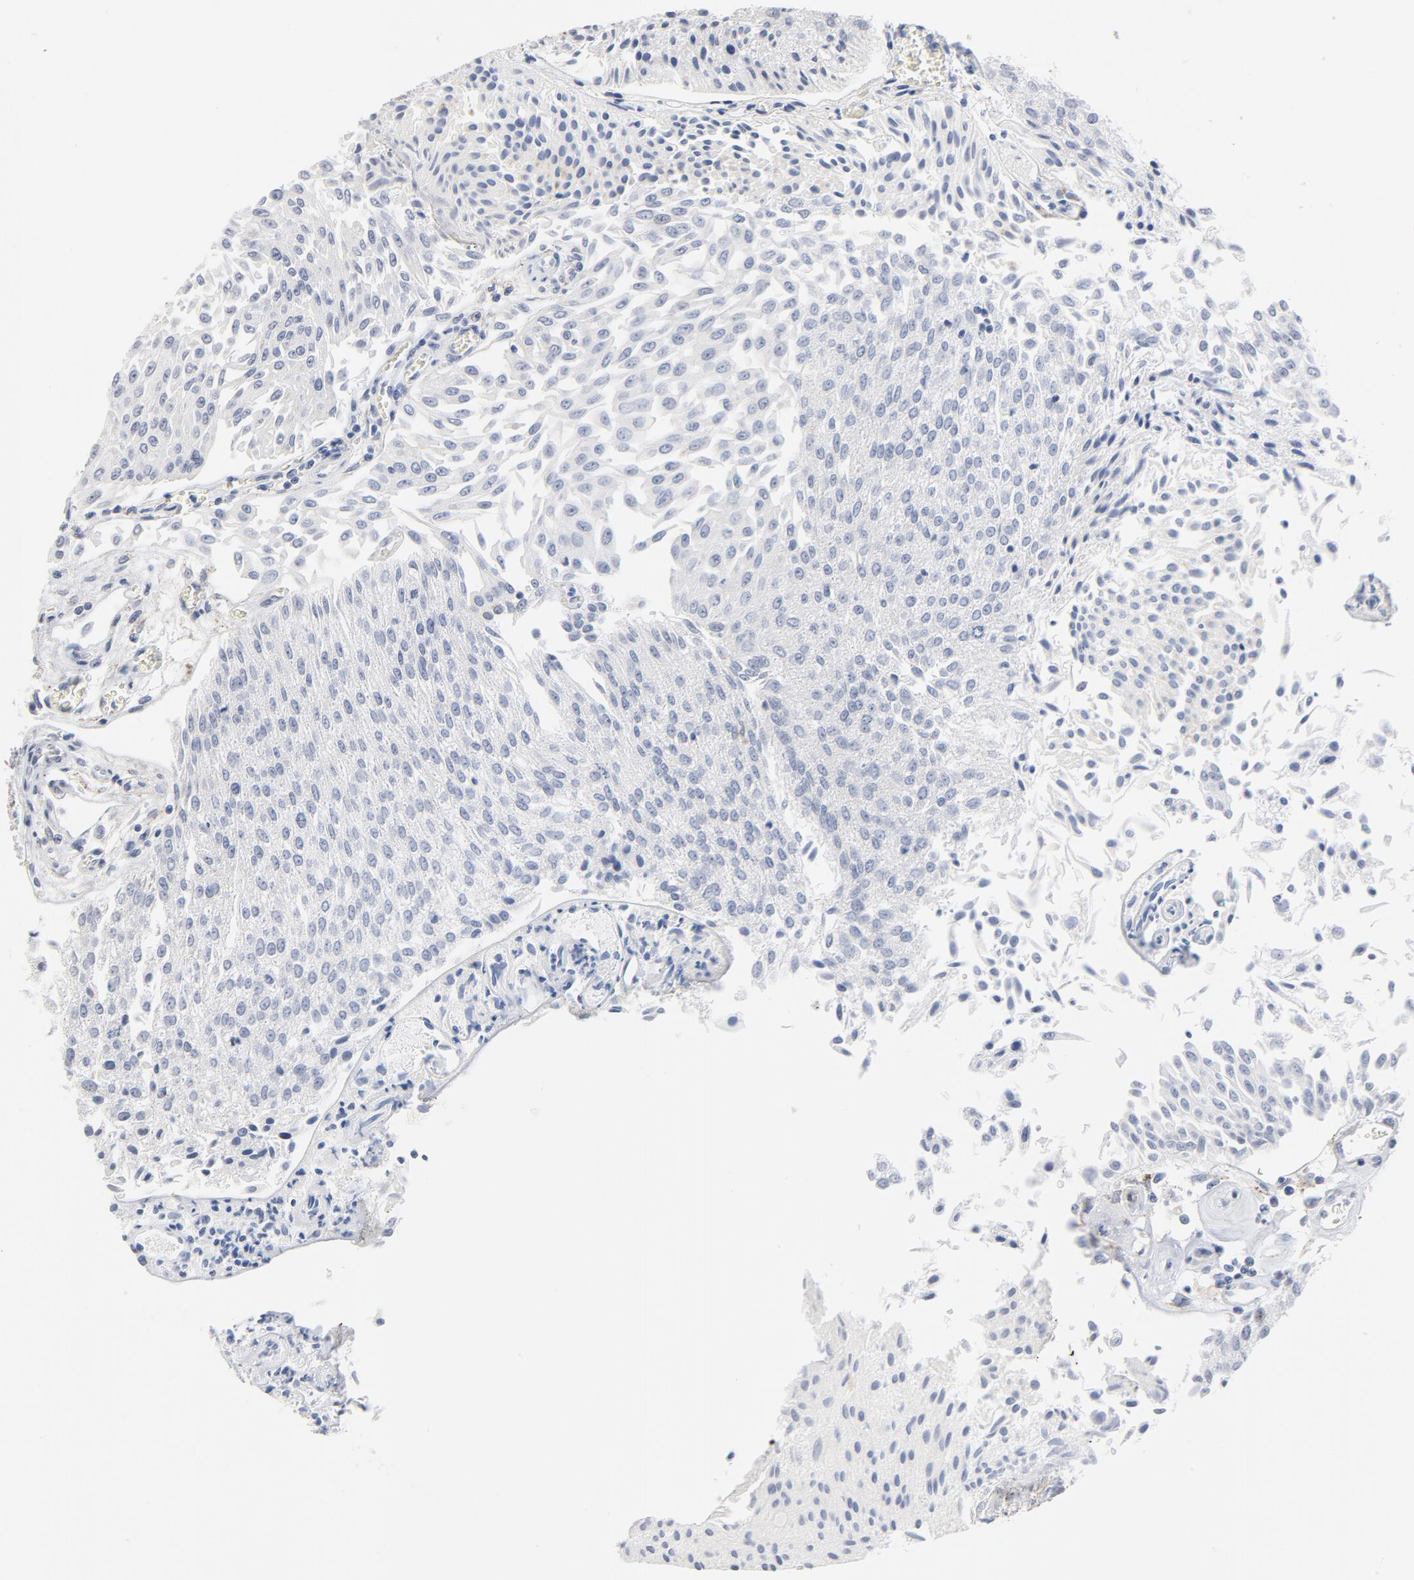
{"staining": {"intensity": "negative", "quantity": "none", "location": "none"}, "tissue": "urothelial cancer", "cell_type": "Tumor cells", "image_type": "cancer", "snomed": [{"axis": "morphology", "description": "Urothelial carcinoma, Low grade"}, {"axis": "topography", "description": "Urinary bladder"}], "caption": "Tumor cells are negative for protein expression in human urothelial cancer.", "gene": "LTBP2", "patient": {"sex": "male", "age": 86}}